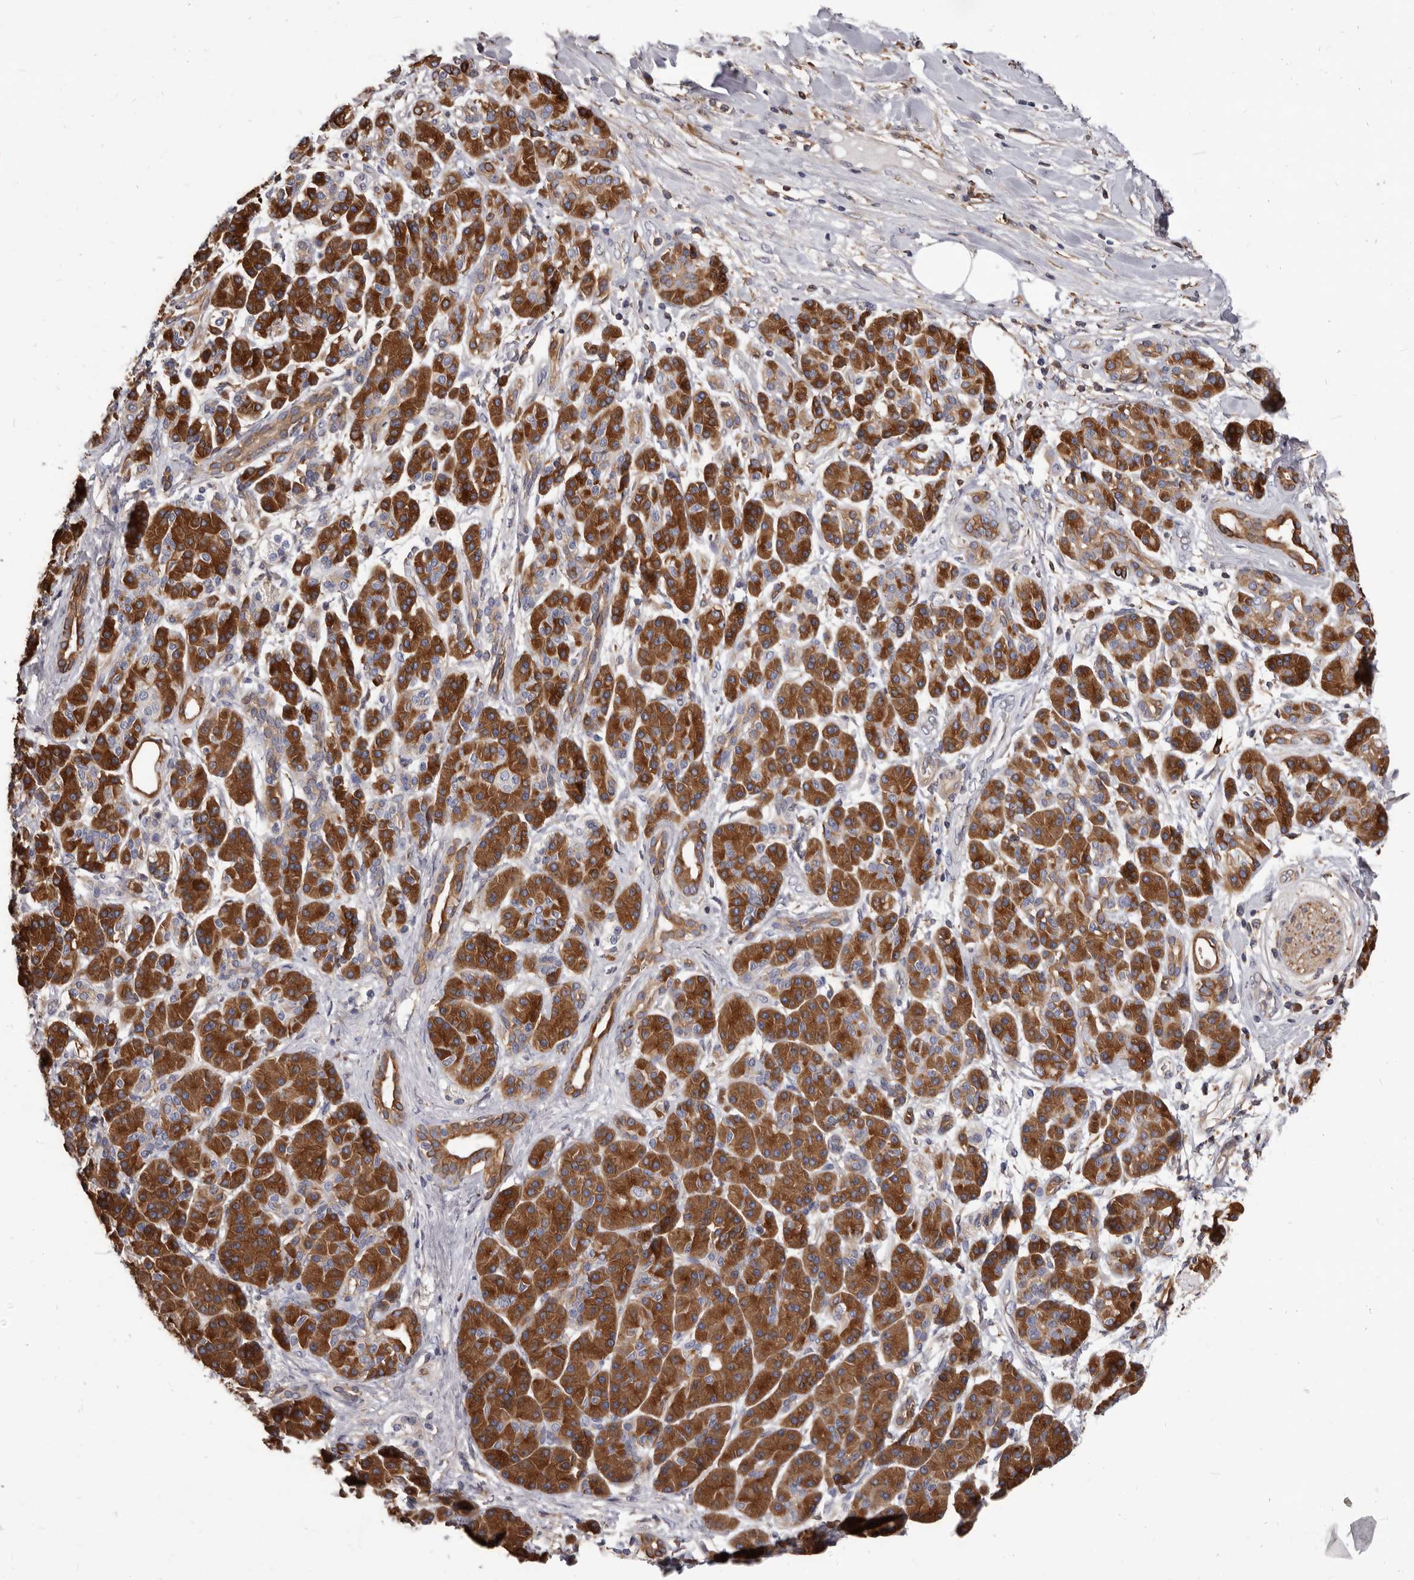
{"staining": {"intensity": "strong", "quantity": ">75%", "location": "cytoplasmic/membranous"}, "tissue": "pancreatic cancer", "cell_type": "Tumor cells", "image_type": "cancer", "snomed": [{"axis": "morphology", "description": "Adenocarcinoma, NOS"}, {"axis": "topography", "description": "Pancreas"}], "caption": "High-power microscopy captured an immunohistochemistry micrograph of adenocarcinoma (pancreatic), revealing strong cytoplasmic/membranous expression in approximately >75% of tumor cells.", "gene": "NIBAN1", "patient": {"sex": "female", "age": 56}}